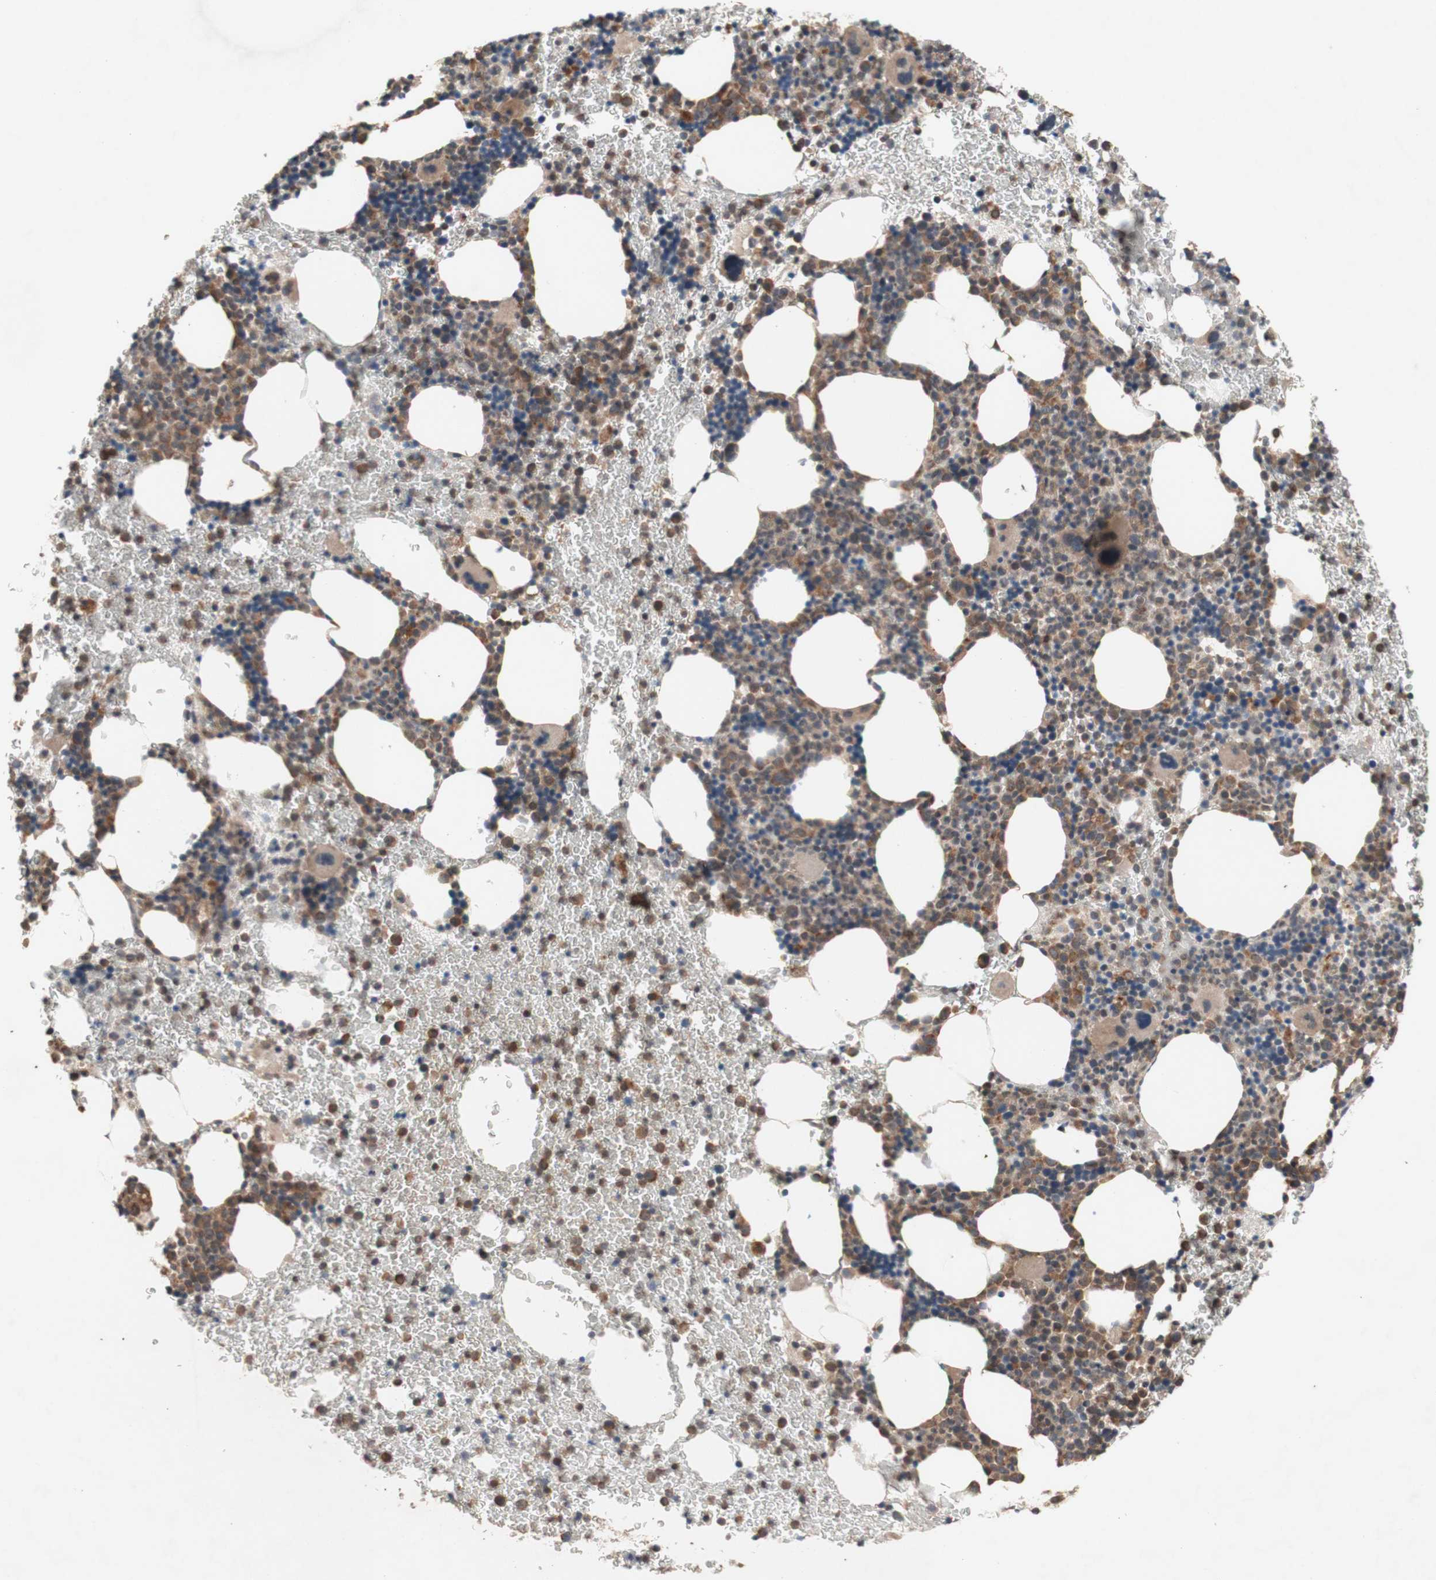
{"staining": {"intensity": "strong", "quantity": "25%-75%", "location": "cytoplasmic/membranous"}, "tissue": "bone marrow", "cell_type": "Hematopoietic cells", "image_type": "normal", "snomed": [{"axis": "morphology", "description": "Normal tissue, NOS"}, {"axis": "morphology", "description": "Inflammation, NOS"}, {"axis": "topography", "description": "Bone marrow"}], "caption": "A high-resolution histopathology image shows immunohistochemistry (IHC) staining of unremarkable bone marrow, which reveals strong cytoplasmic/membranous staining in approximately 25%-75% of hematopoietic cells. (Stains: DAB (3,3'-diaminobenzidine) in brown, nuclei in blue, Microscopy: brightfield microscopy at high magnification).", "gene": "DDOST", "patient": {"sex": "male", "age": 72}}